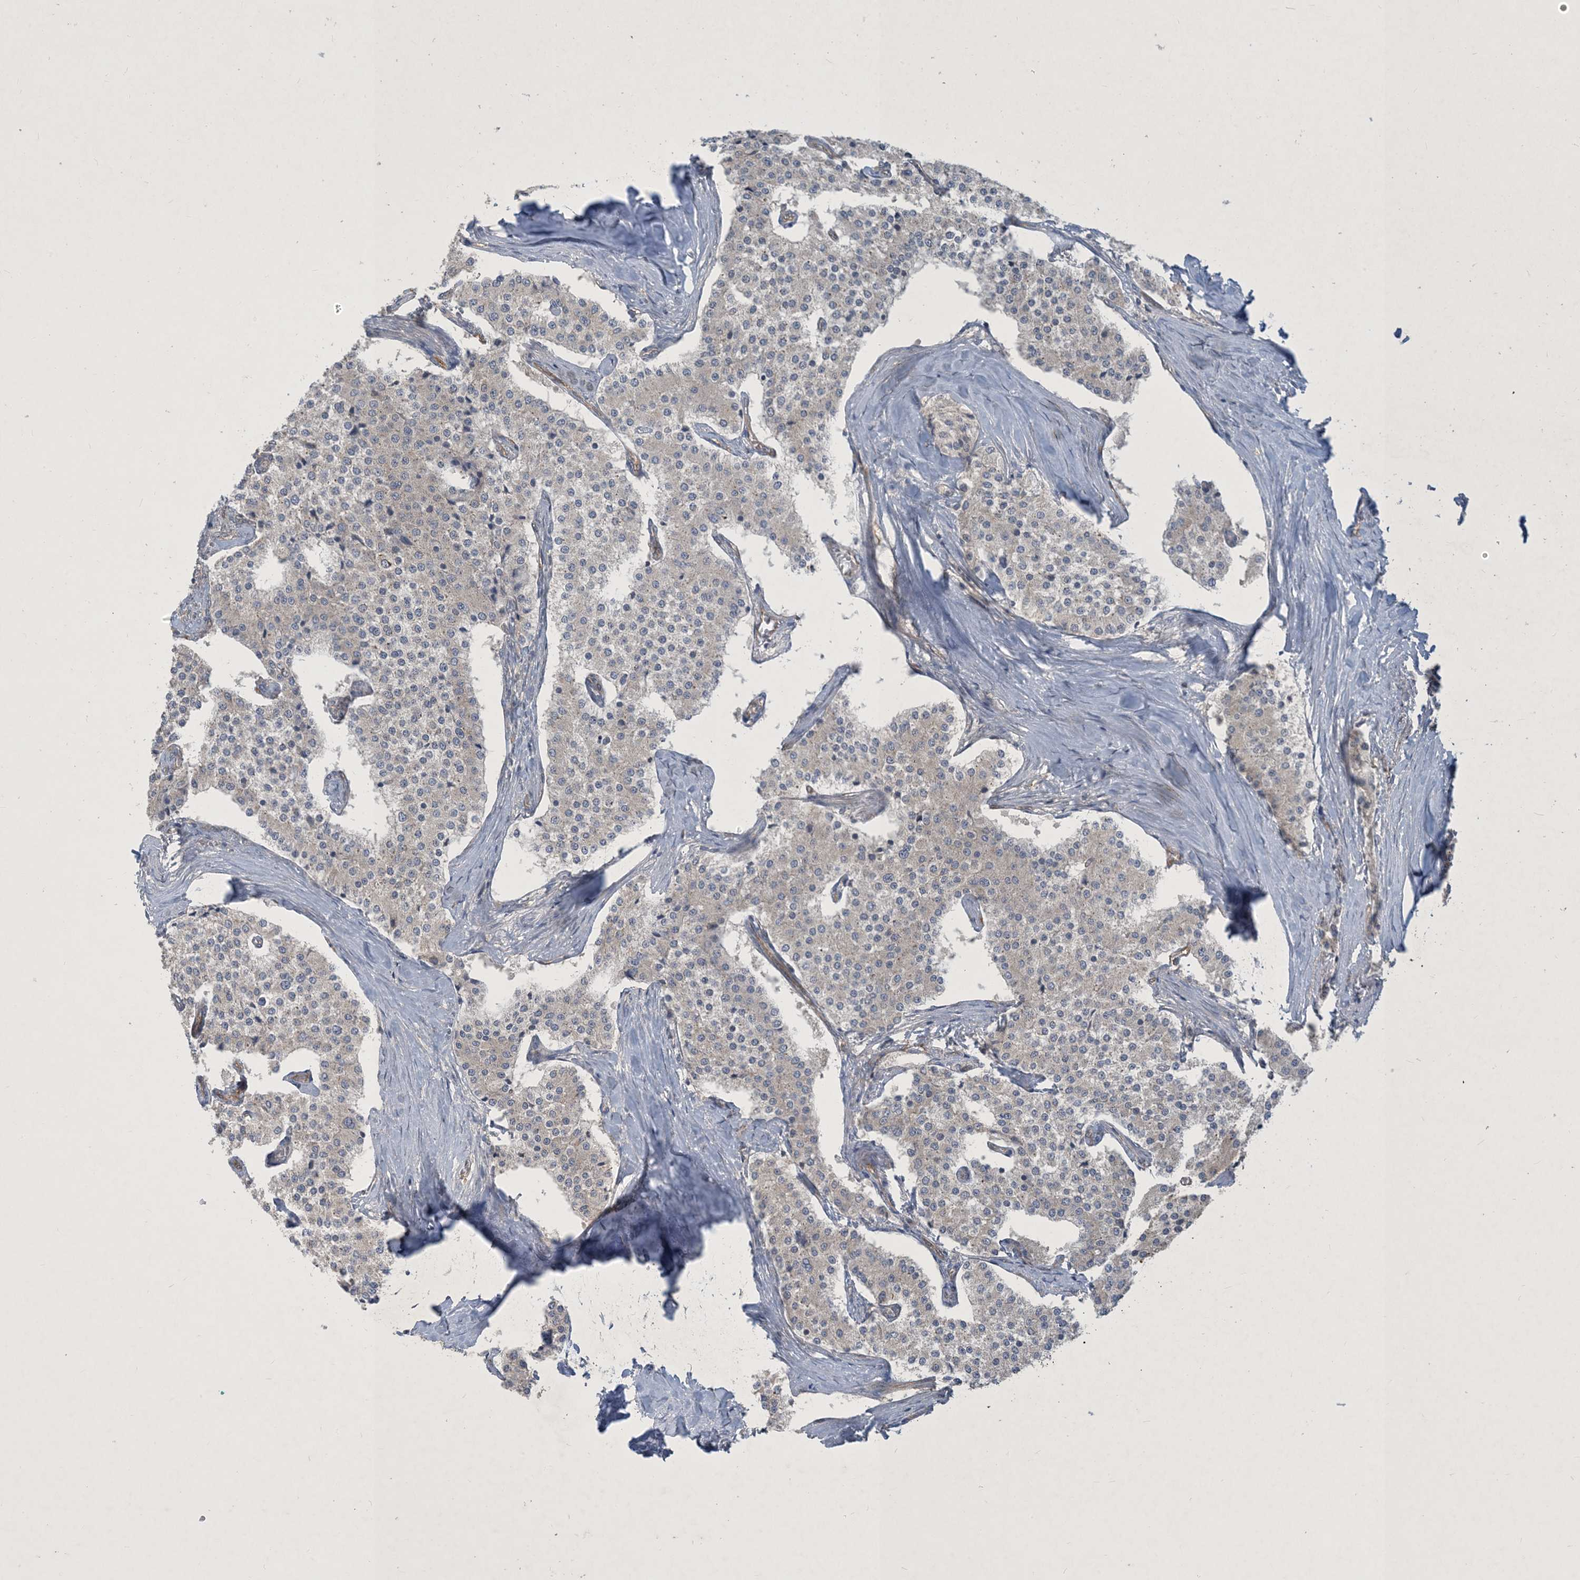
{"staining": {"intensity": "negative", "quantity": "none", "location": "none"}, "tissue": "carcinoid", "cell_type": "Tumor cells", "image_type": "cancer", "snomed": [{"axis": "morphology", "description": "Carcinoid, malignant, NOS"}, {"axis": "topography", "description": "Colon"}], "caption": "High magnification brightfield microscopy of carcinoid stained with DAB (3,3'-diaminobenzidine) (brown) and counterstained with hematoxylin (blue): tumor cells show no significant expression.", "gene": "CDS1", "patient": {"sex": "female", "age": 52}}